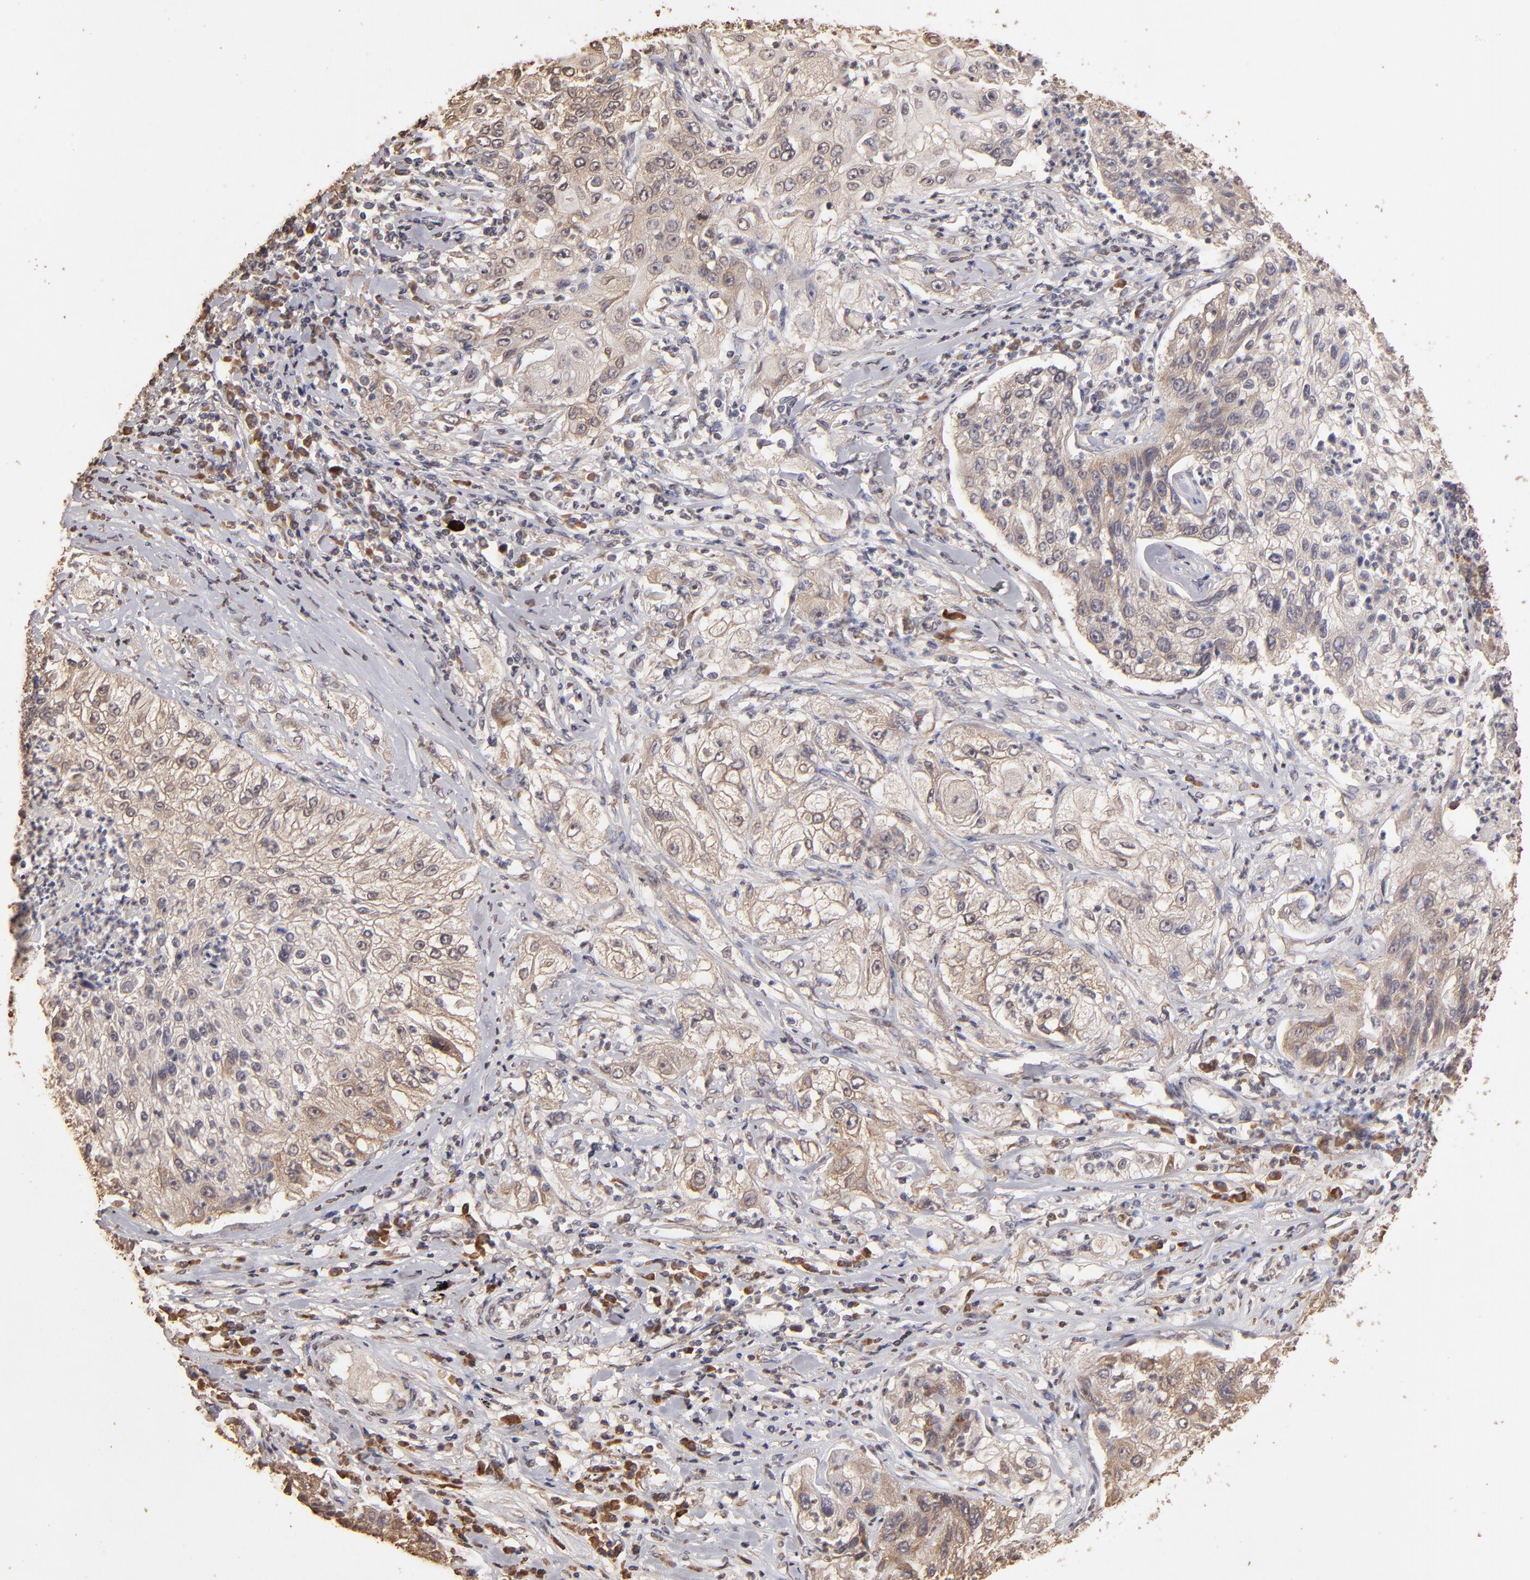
{"staining": {"intensity": "moderate", "quantity": "25%-75%", "location": "cytoplasmic/membranous"}, "tissue": "lung cancer", "cell_type": "Tumor cells", "image_type": "cancer", "snomed": [{"axis": "morphology", "description": "Inflammation, NOS"}, {"axis": "morphology", "description": "Squamous cell carcinoma, NOS"}, {"axis": "topography", "description": "Lymph node"}, {"axis": "topography", "description": "Soft tissue"}, {"axis": "topography", "description": "Lung"}], "caption": "IHC (DAB) staining of human lung cancer (squamous cell carcinoma) demonstrates moderate cytoplasmic/membranous protein staining in approximately 25%-75% of tumor cells. The staining was performed using DAB to visualize the protein expression in brown, while the nuclei were stained in blue with hematoxylin (Magnification: 20x).", "gene": "OPHN1", "patient": {"sex": "male", "age": 66}}